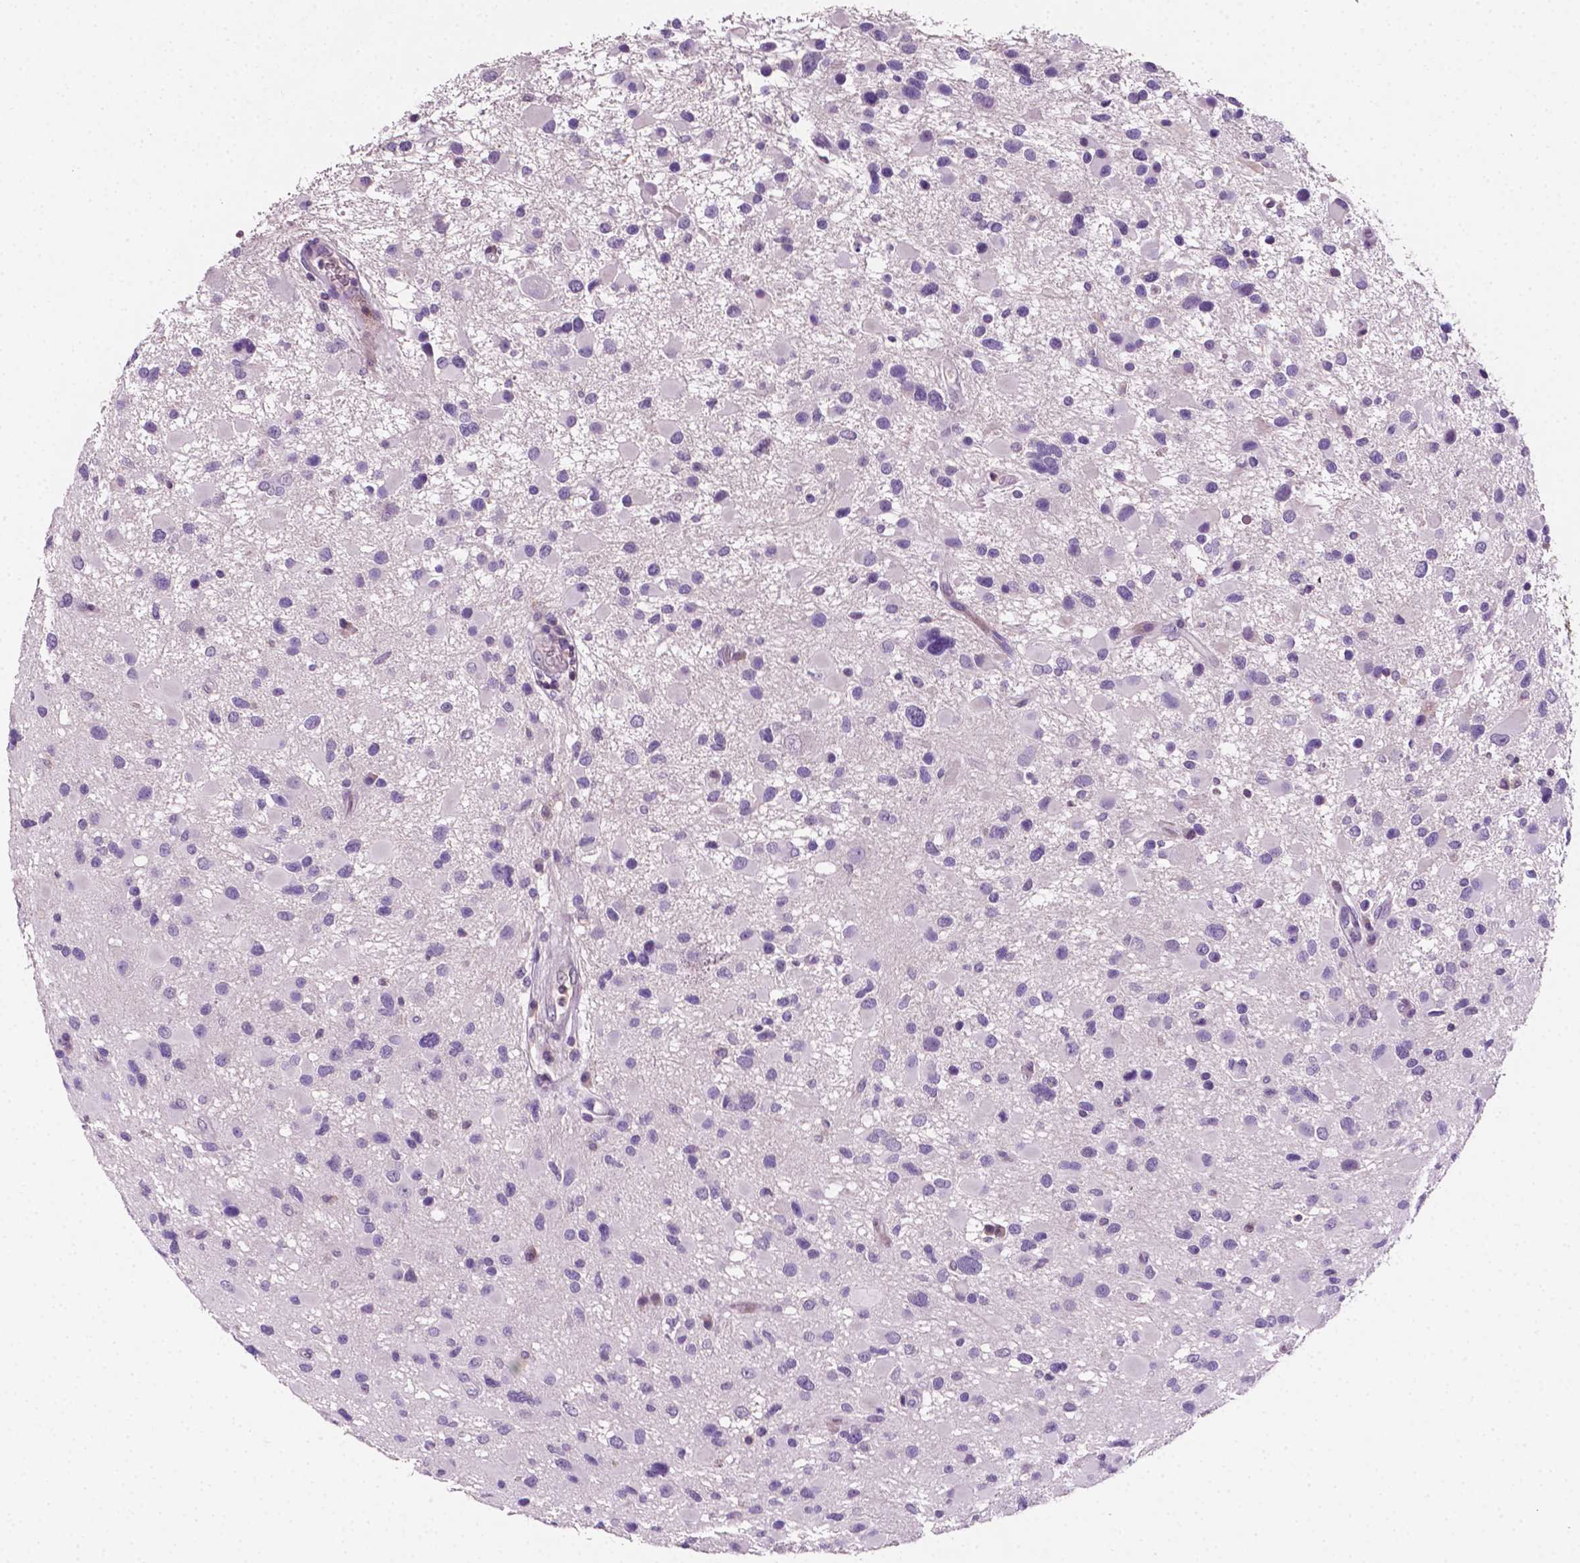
{"staining": {"intensity": "negative", "quantity": "none", "location": "none"}, "tissue": "glioma", "cell_type": "Tumor cells", "image_type": "cancer", "snomed": [{"axis": "morphology", "description": "Glioma, malignant, Low grade"}, {"axis": "topography", "description": "Brain"}], "caption": "Tumor cells are negative for brown protein staining in malignant glioma (low-grade). Brightfield microscopy of immunohistochemistry stained with DAB (3,3'-diaminobenzidine) (brown) and hematoxylin (blue), captured at high magnification.", "gene": "EGFR", "patient": {"sex": "female", "age": 32}}